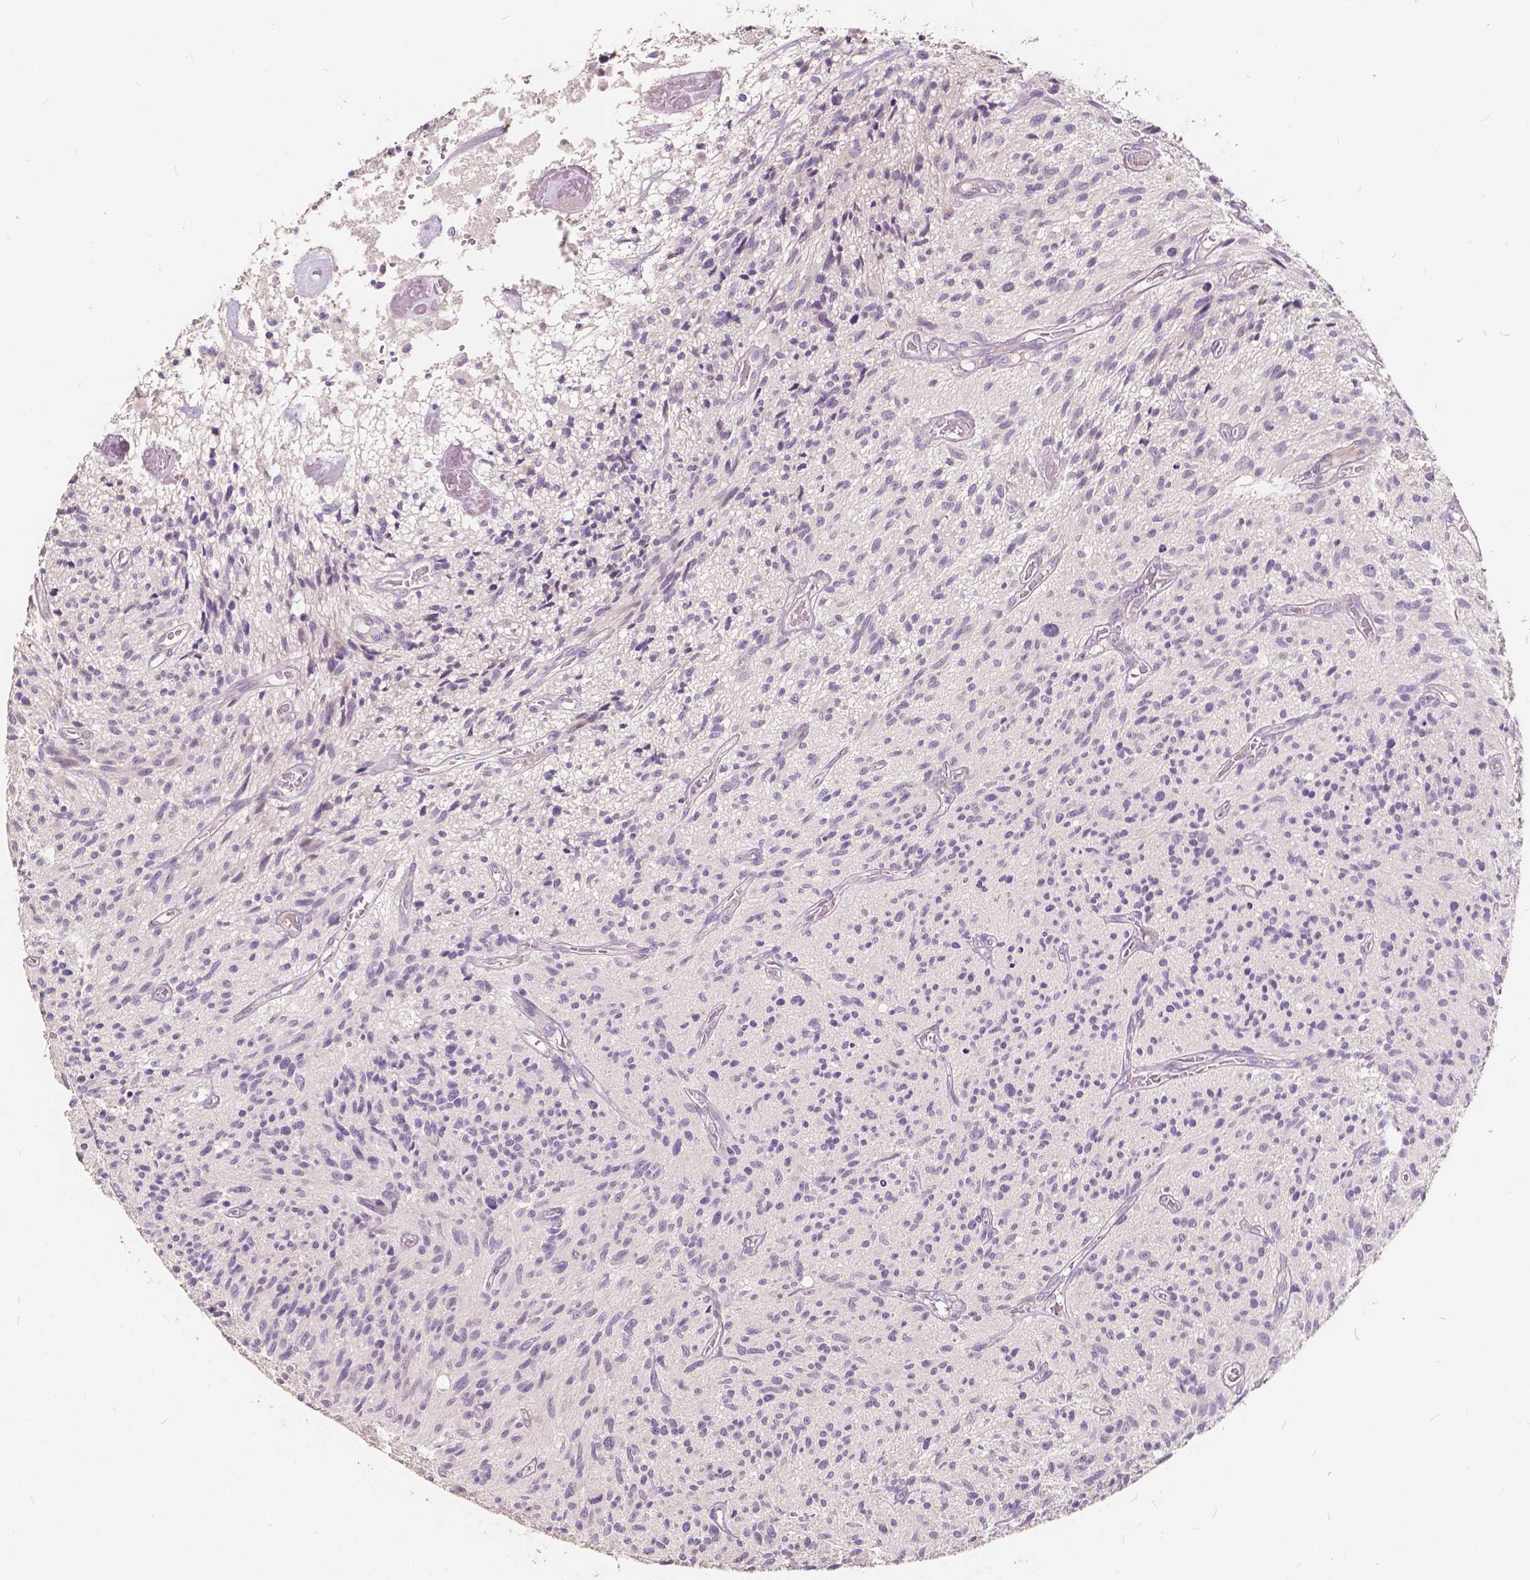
{"staining": {"intensity": "negative", "quantity": "none", "location": "none"}, "tissue": "glioma", "cell_type": "Tumor cells", "image_type": "cancer", "snomed": [{"axis": "morphology", "description": "Glioma, malignant, High grade"}, {"axis": "topography", "description": "Brain"}], "caption": "Immunohistochemical staining of glioma reveals no significant staining in tumor cells.", "gene": "SLC7A8", "patient": {"sex": "male", "age": 75}}